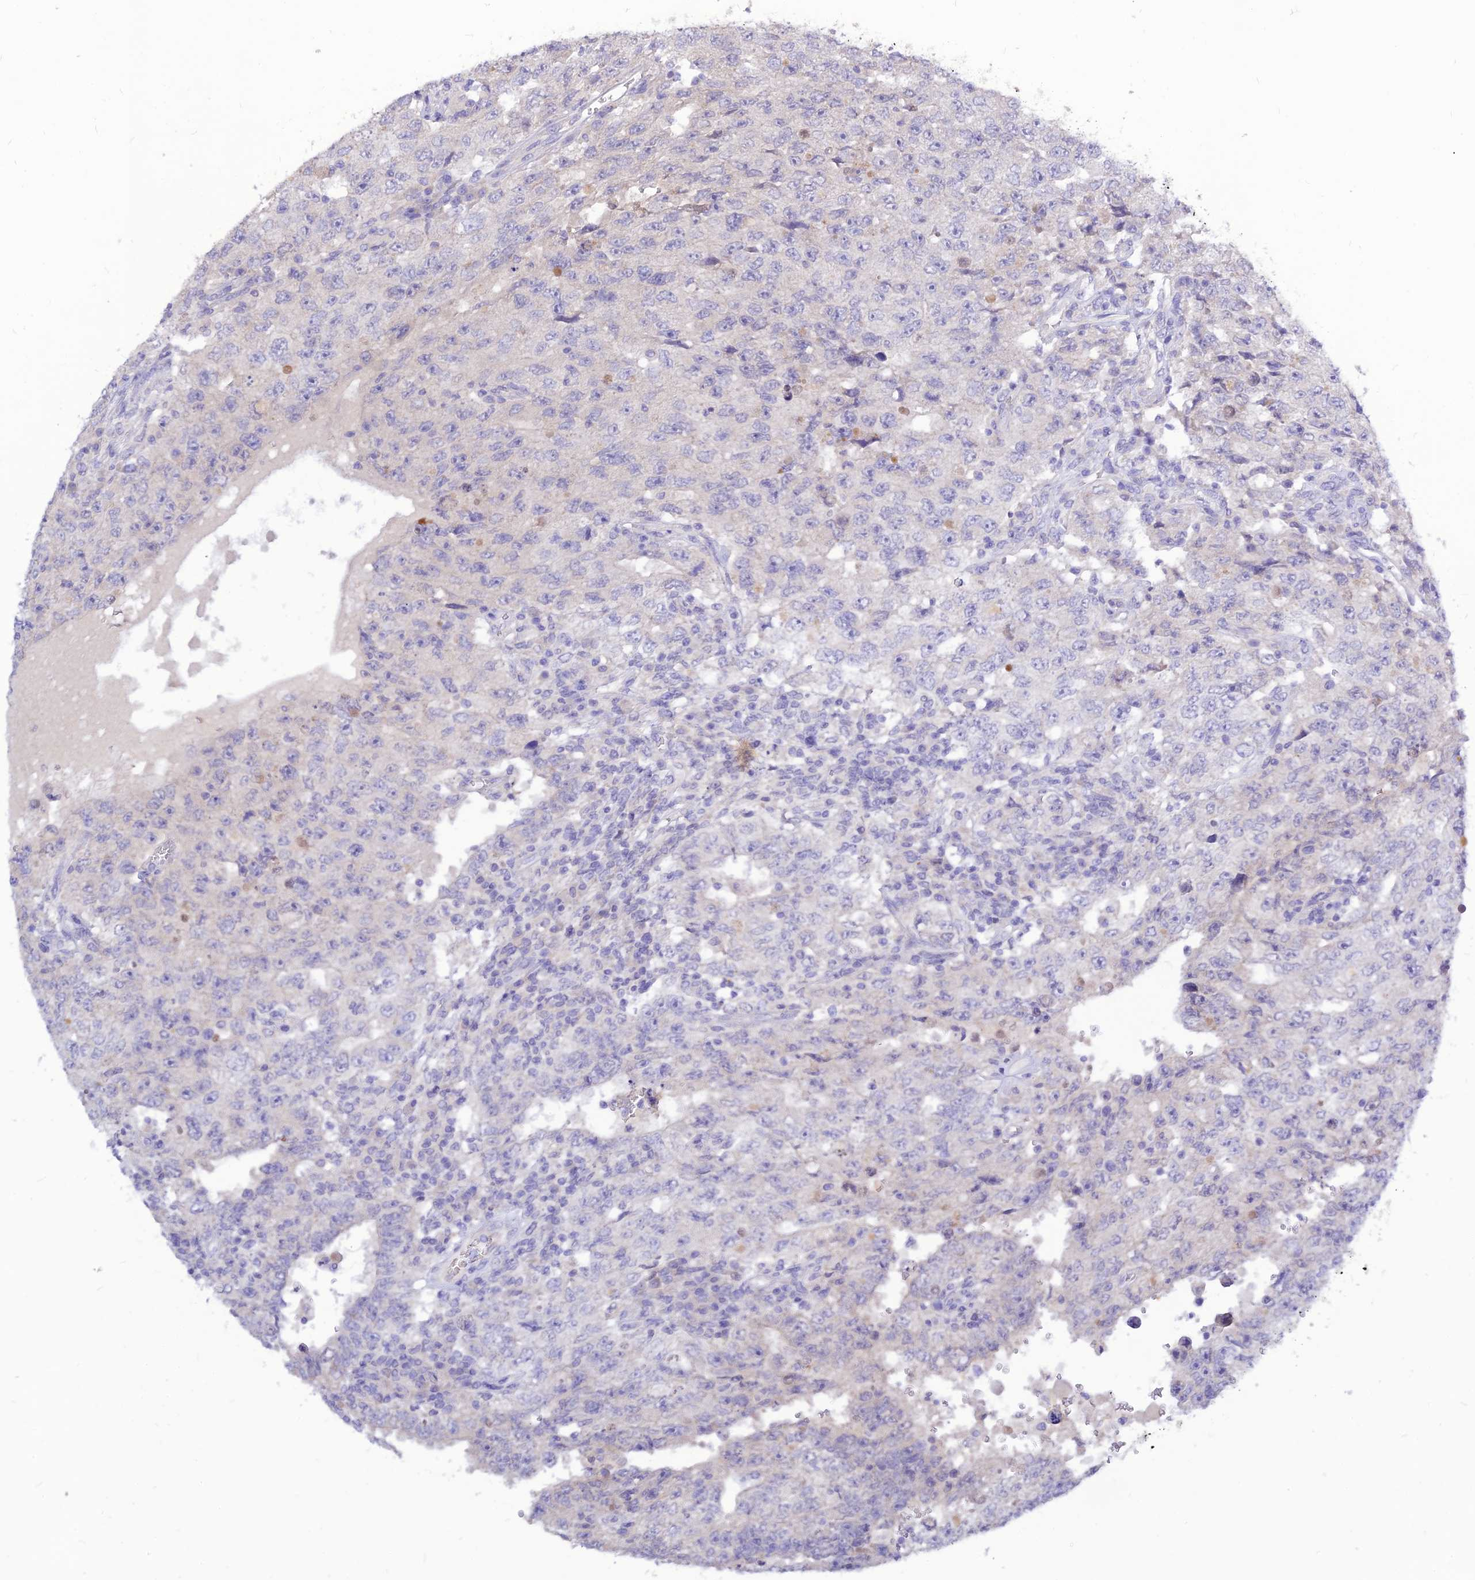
{"staining": {"intensity": "negative", "quantity": "none", "location": "none"}, "tissue": "testis cancer", "cell_type": "Tumor cells", "image_type": "cancer", "snomed": [{"axis": "morphology", "description": "Carcinoma, Embryonal, NOS"}, {"axis": "topography", "description": "Testis"}], "caption": "Immunohistochemistry micrograph of neoplastic tissue: human testis cancer stained with DAB exhibits no significant protein positivity in tumor cells.", "gene": "CZIB", "patient": {"sex": "male", "age": 26}}